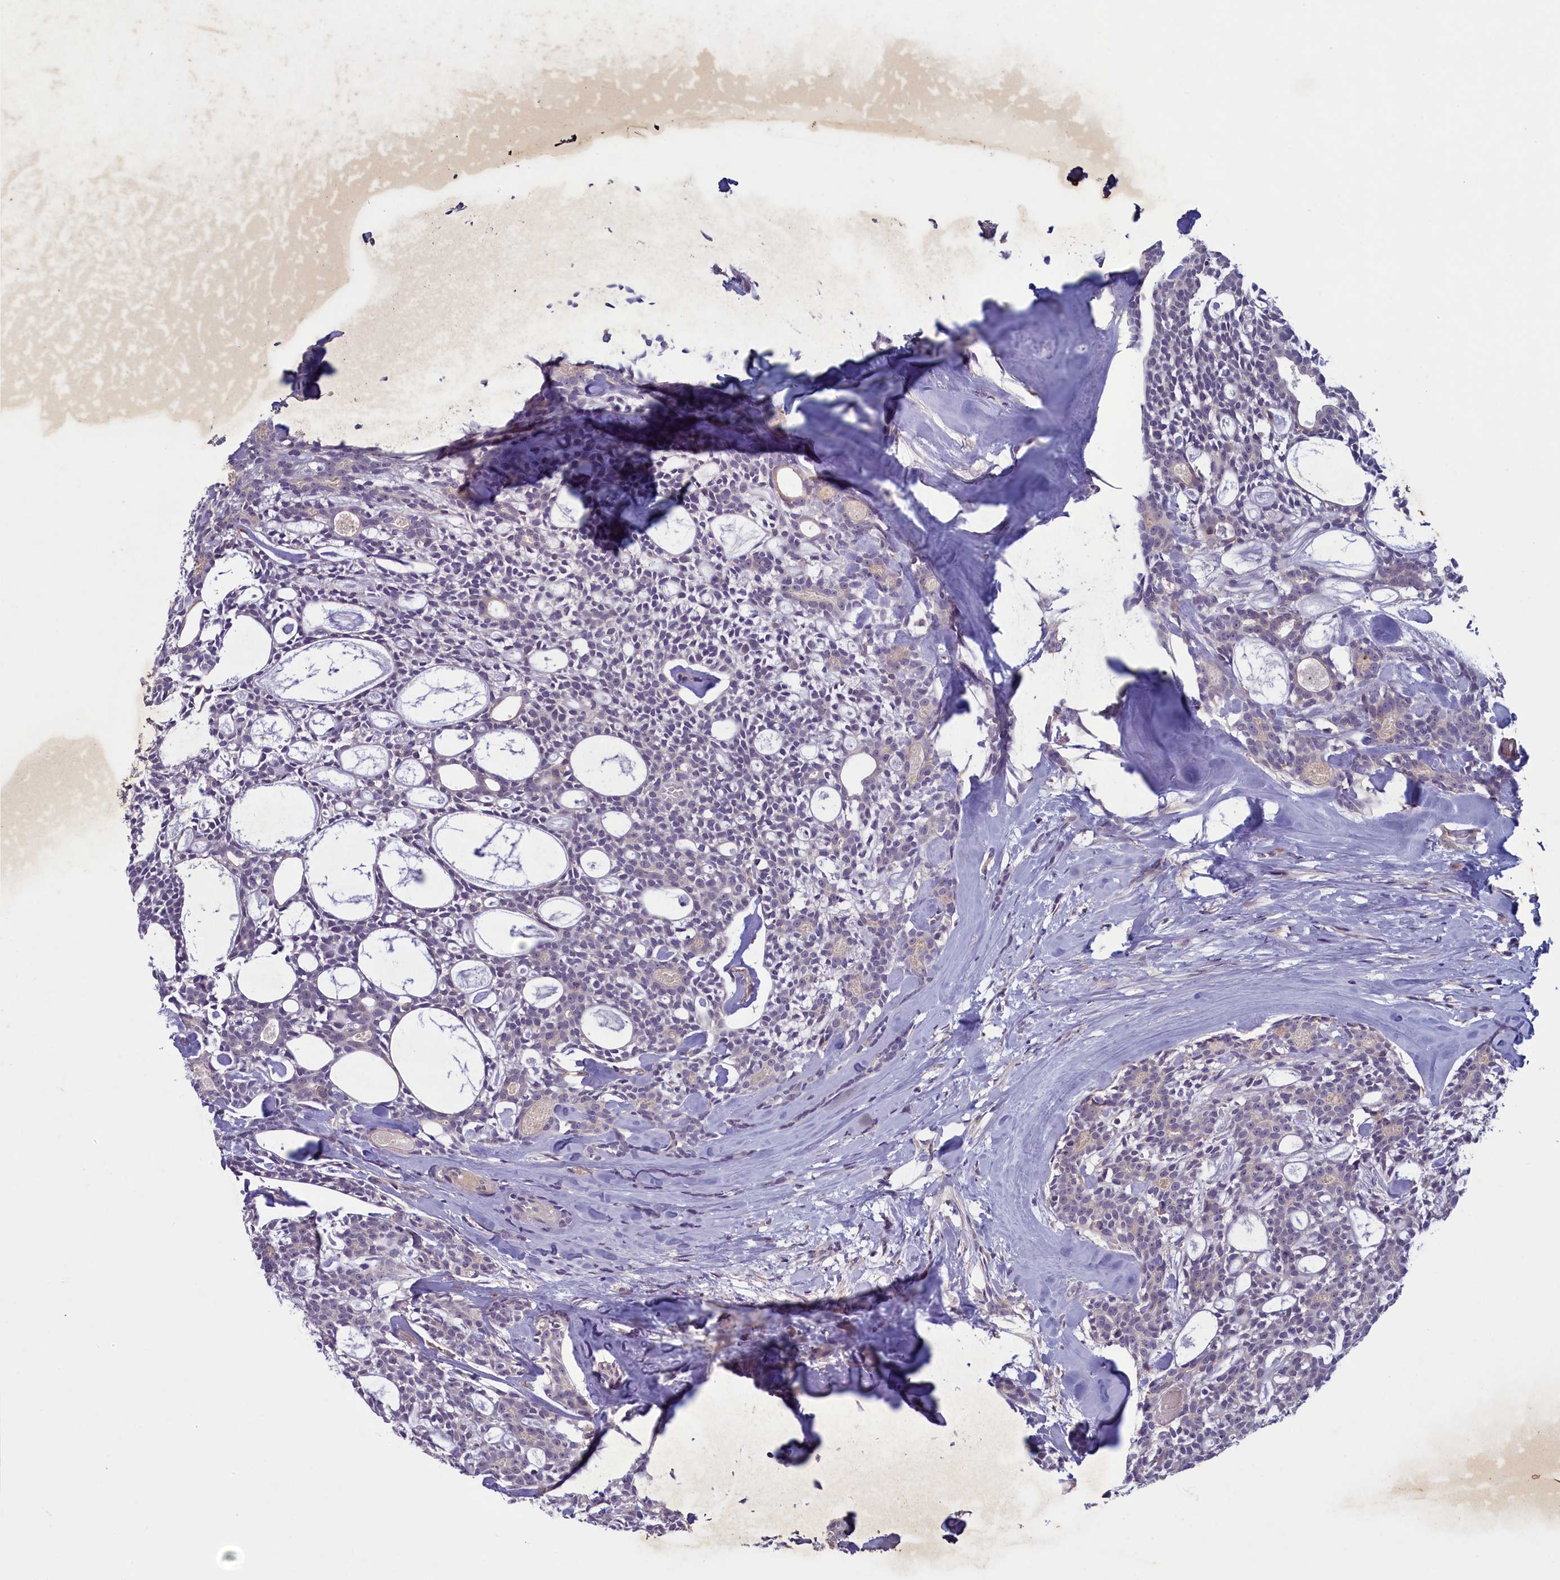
{"staining": {"intensity": "negative", "quantity": "none", "location": "none"}, "tissue": "head and neck cancer", "cell_type": "Tumor cells", "image_type": "cancer", "snomed": [{"axis": "morphology", "description": "Adenocarcinoma, NOS"}, {"axis": "topography", "description": "Salivary gland"}, {"axis": "topography", "description": "Head-Neck"}], "caption": "High power microscopy micrograph of an immunohistochemistry photomicrograph of adenocarcinoma (head and neck), revealing no significant expression in tumor cells.", "gene": "PLEKHG6", "patient": {"sex": "male", "age": 55}}